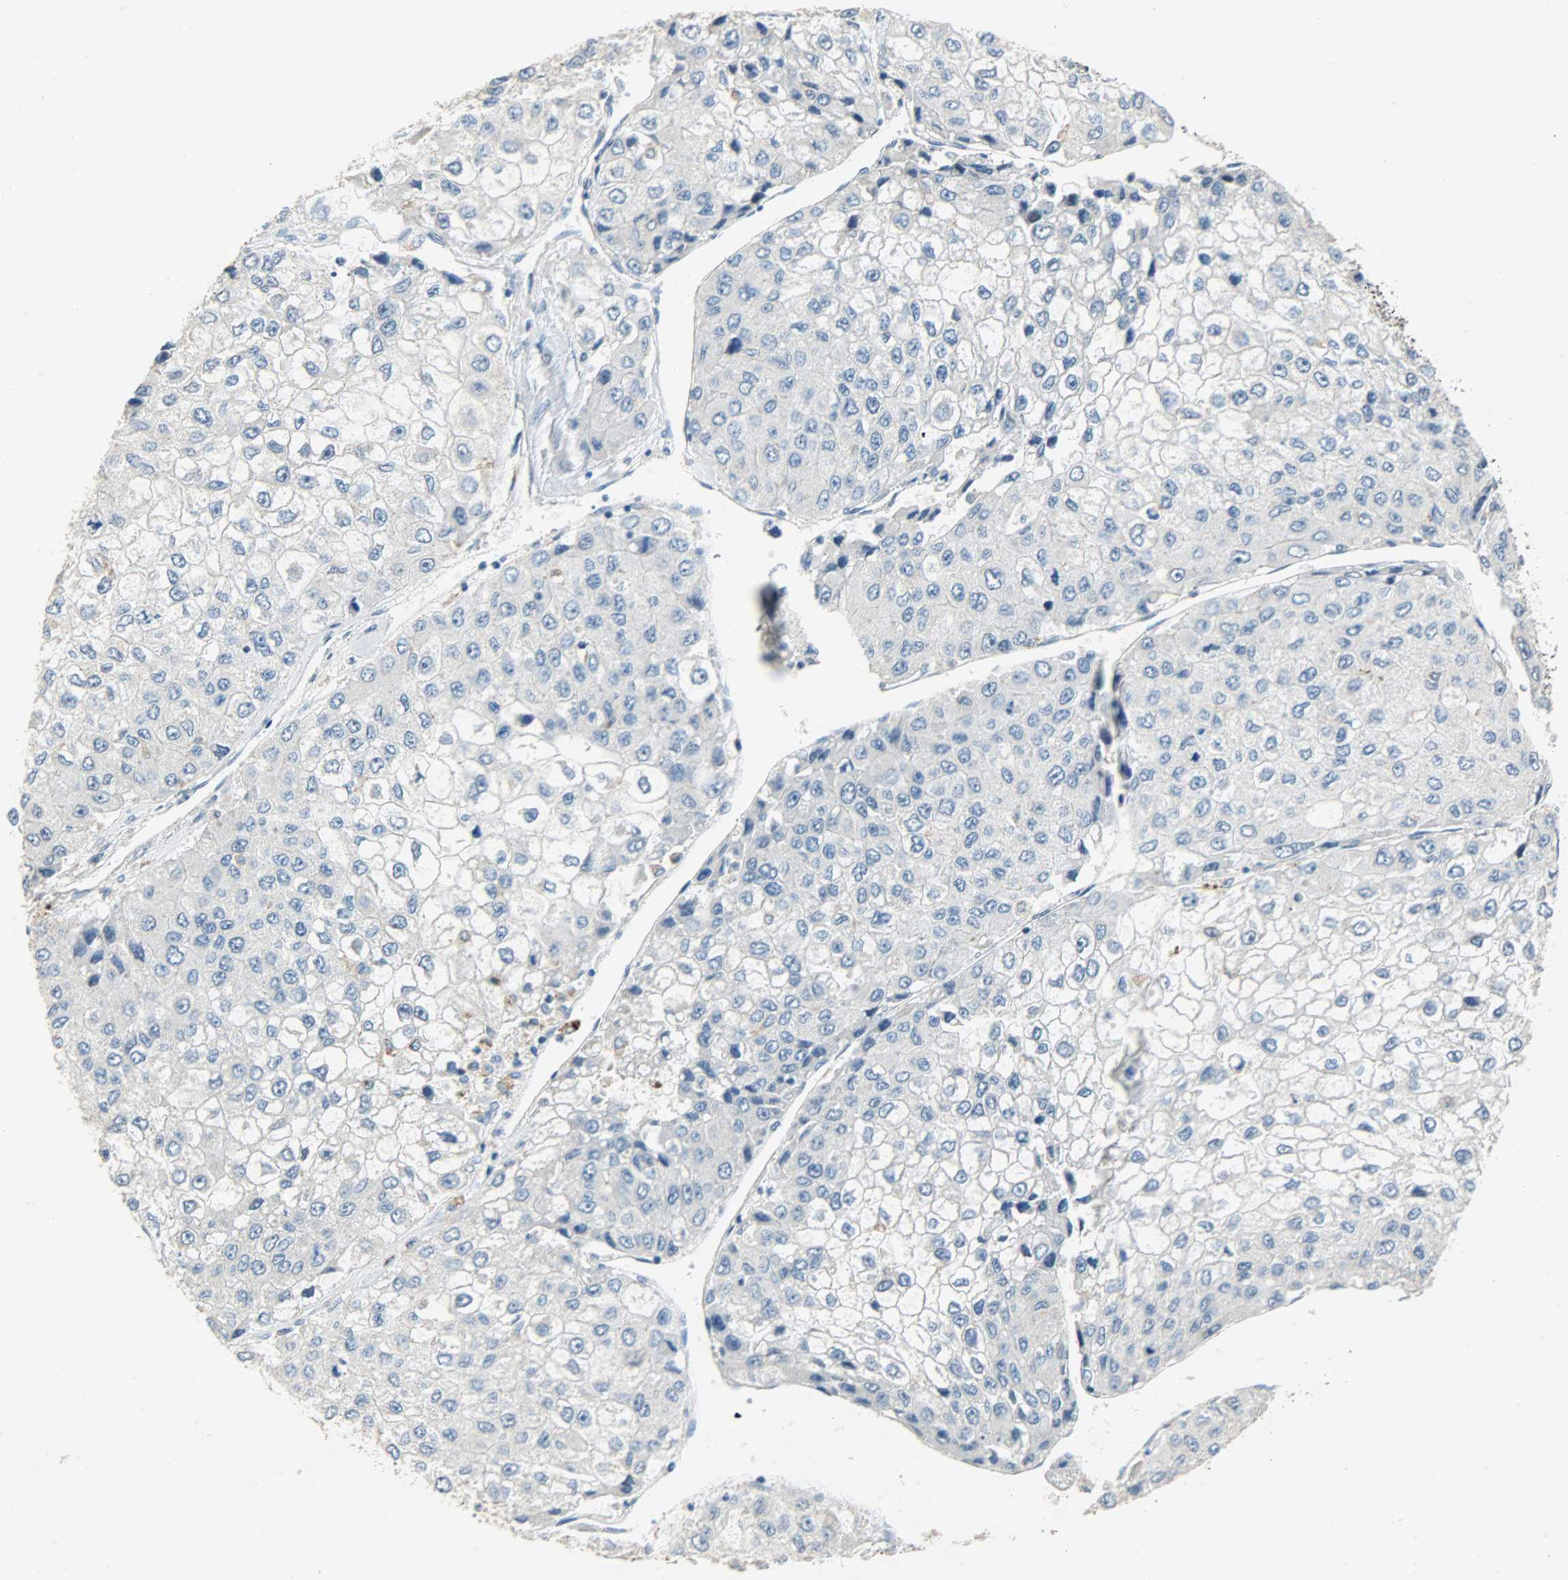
{"staining": {"intensity": "negative", "quantity": "none", "location": "none"}, "tissue": "liver cancer", "cell_type": "Tumor cells", "image_type": "cancer", "snomed": [{"axis": "morphology", "description": "Carcinoma, Hepatocellular, NOS"}, {"axis": "topography", "description": "Liver"}], "caption": "Liver cancer stained for a protein using immunohistochemistry reveals no staining tumor cells.", "gene": "GIT2", "patient": {"sex": "female", "age": 66}}